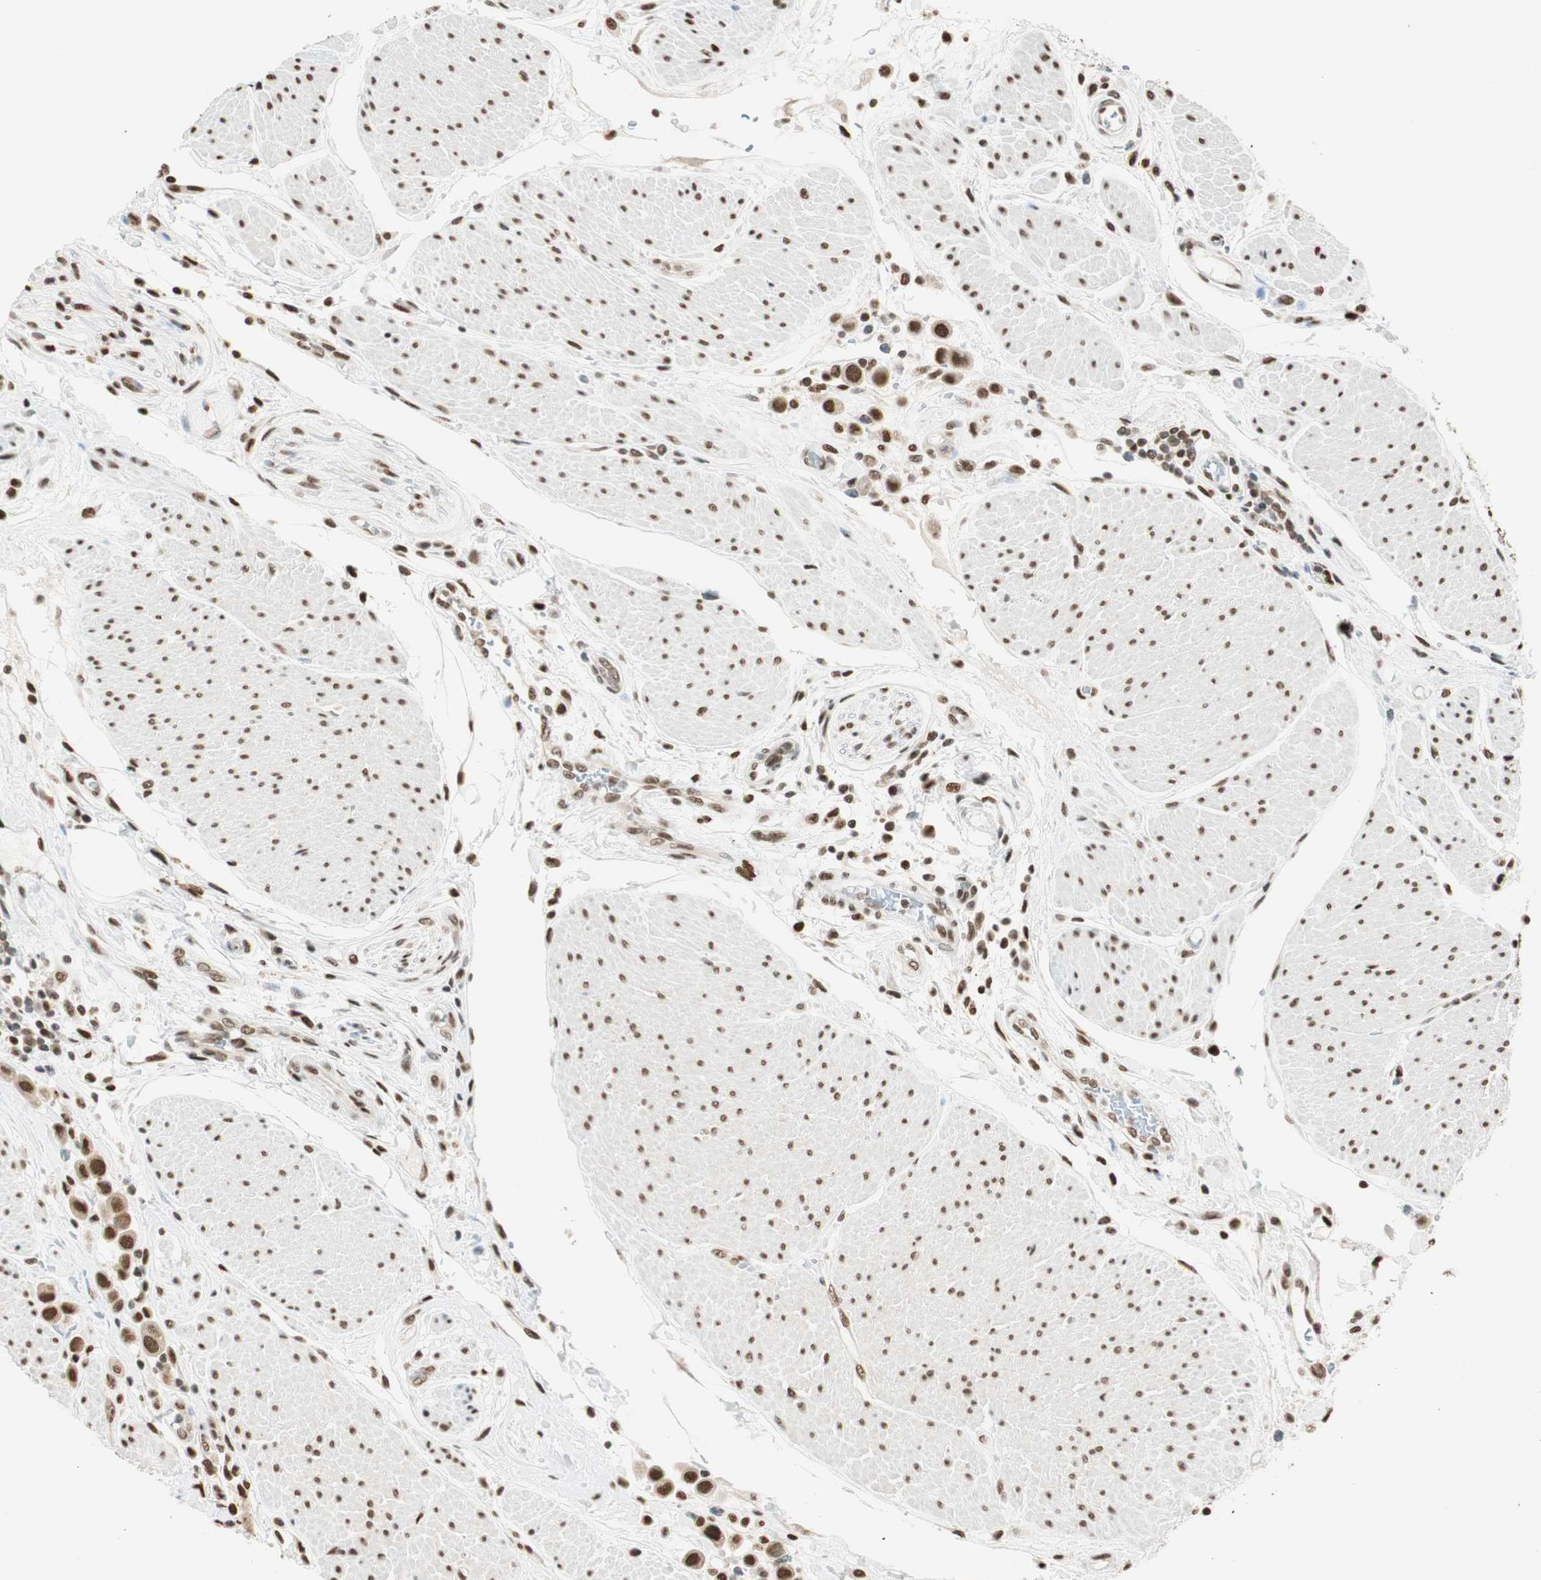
{"staining": {"intensity": "strong", "quantity": ">75%", "location": "cytoplasmic/membranous,nuclear"}, "tissue": "urothelial cancer", "cell_type": "Tumor cells", "image_type": "cancer", "snomed": [{"axis": "morphology", "description": "Urothelial carcinoma, High grade"}, {"axis": "topography", "description": "Urinary bladder"}], "caption": "A histopathology image of urothelial cancer stained for a protein demonstrates strong cytoplasmic/membranous and nuclear brown staining in tumor cells. (Brightfield microscopy of DAB IHC at high magnification).", "gene": "FANCG", "patient": {"sex": "male", "age": 50}}